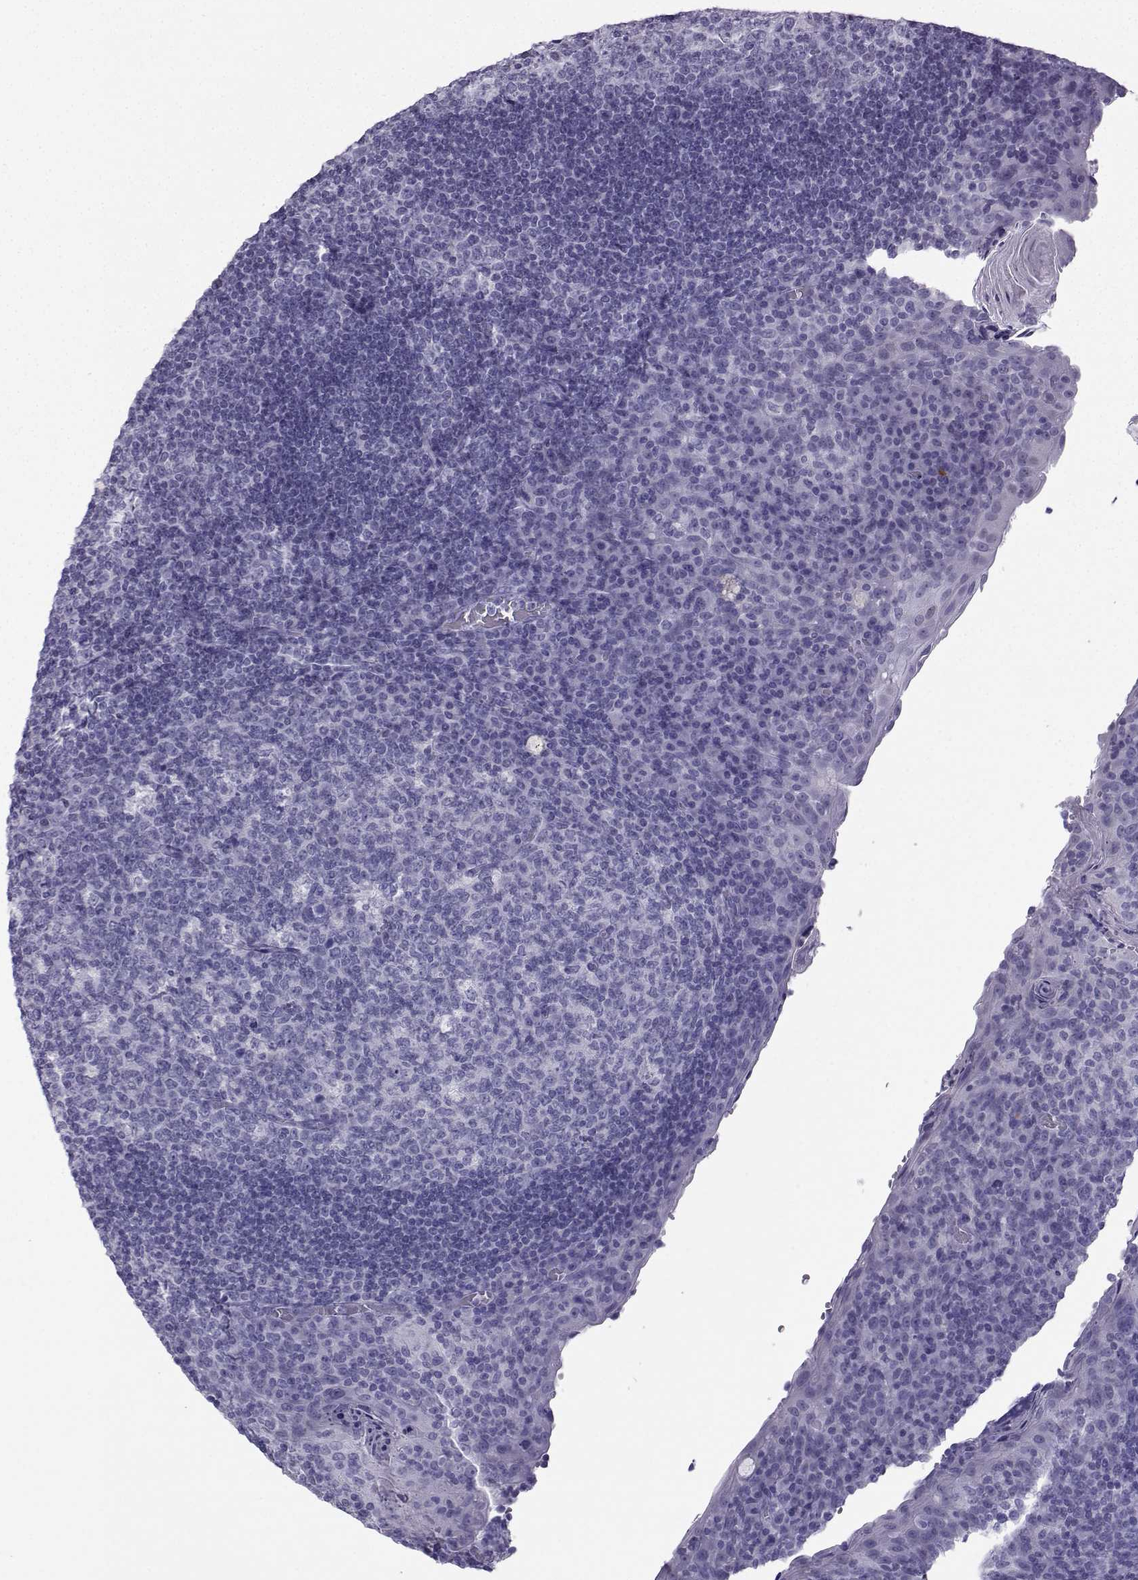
{"staining": {"intensity": "negative", "quantity": "none", "location": "none"}, "tissue": "tonsil", "cell_type": "Germinal center cells", "image_type": "normal", "snomed": [{"axis": "morphology", "description": "Normal tissue, NOS"}, {"axis": "topography", "description": "Tonsil"}], "caption": "The micrograph reveals no staining of germinal center cells in benign tonsil. (Stains: DAB (3,3'-diaminobenzidine) IHC with hematoxylin counter stain, Microscopy: brightfield microscopy at high magnification).", "gene": "KIF17", "patient": {"sex": "male", "age": 17}}